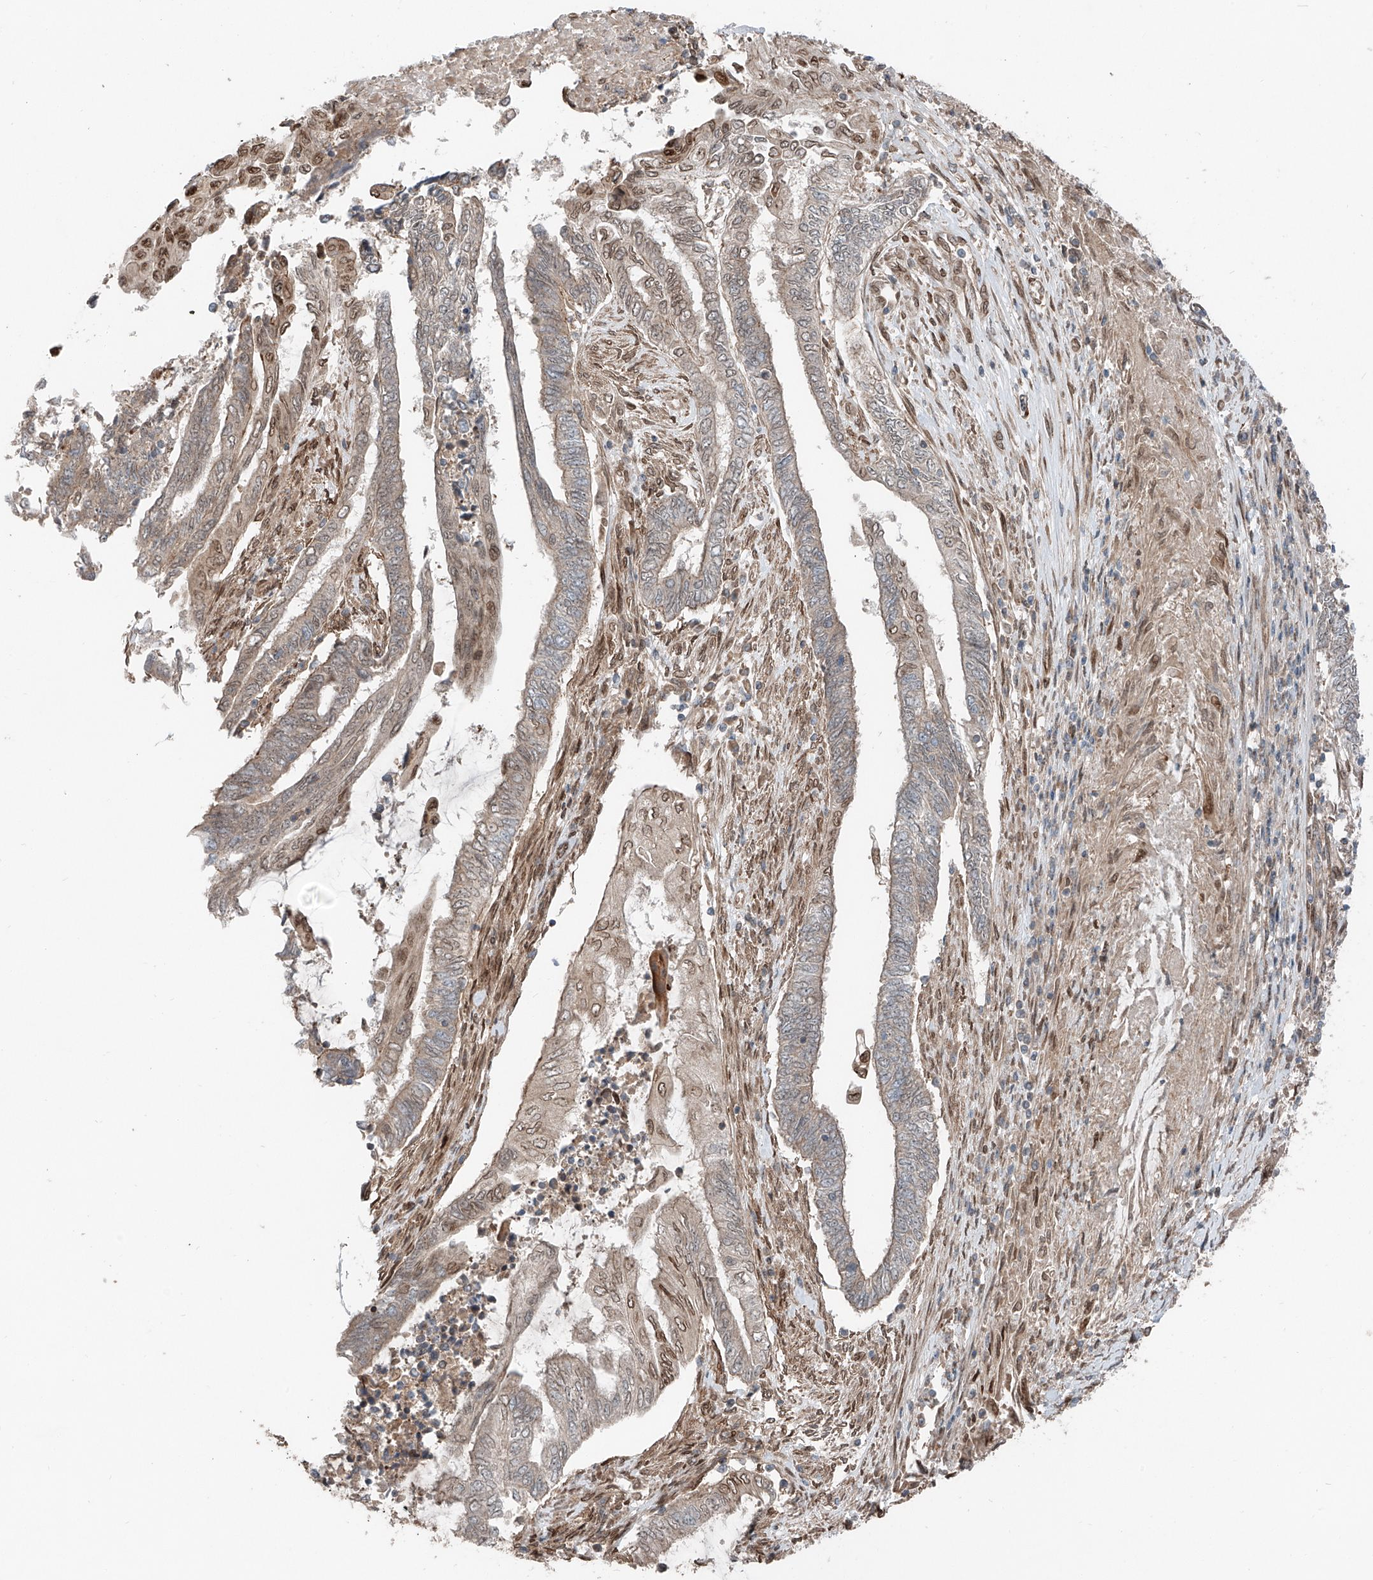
{"staining": {"intensity": "weak", "quantity": "<25%", "location": "cytoplasmic/membranous"}, "tissue": "endometrial cancer", "cell_type": "Tumor cells", "image_type": "cancer", "snomed": [{"axis": "morphology", "description": "Adenocarcinoma, NOS"}, {"axis": "topography", "description": "Uterus"}, {"axis": "topography", "description": "Endometrium"}], "caption": "The histopathology image displays no significant expression in tumor cells of endometrial adenocarcinoma. (DAB immunohistochemistry visualized using brightfield microscopy, high magnification).", "gene": "CEP162", "patient": {"sex": "female", "age": 70}}